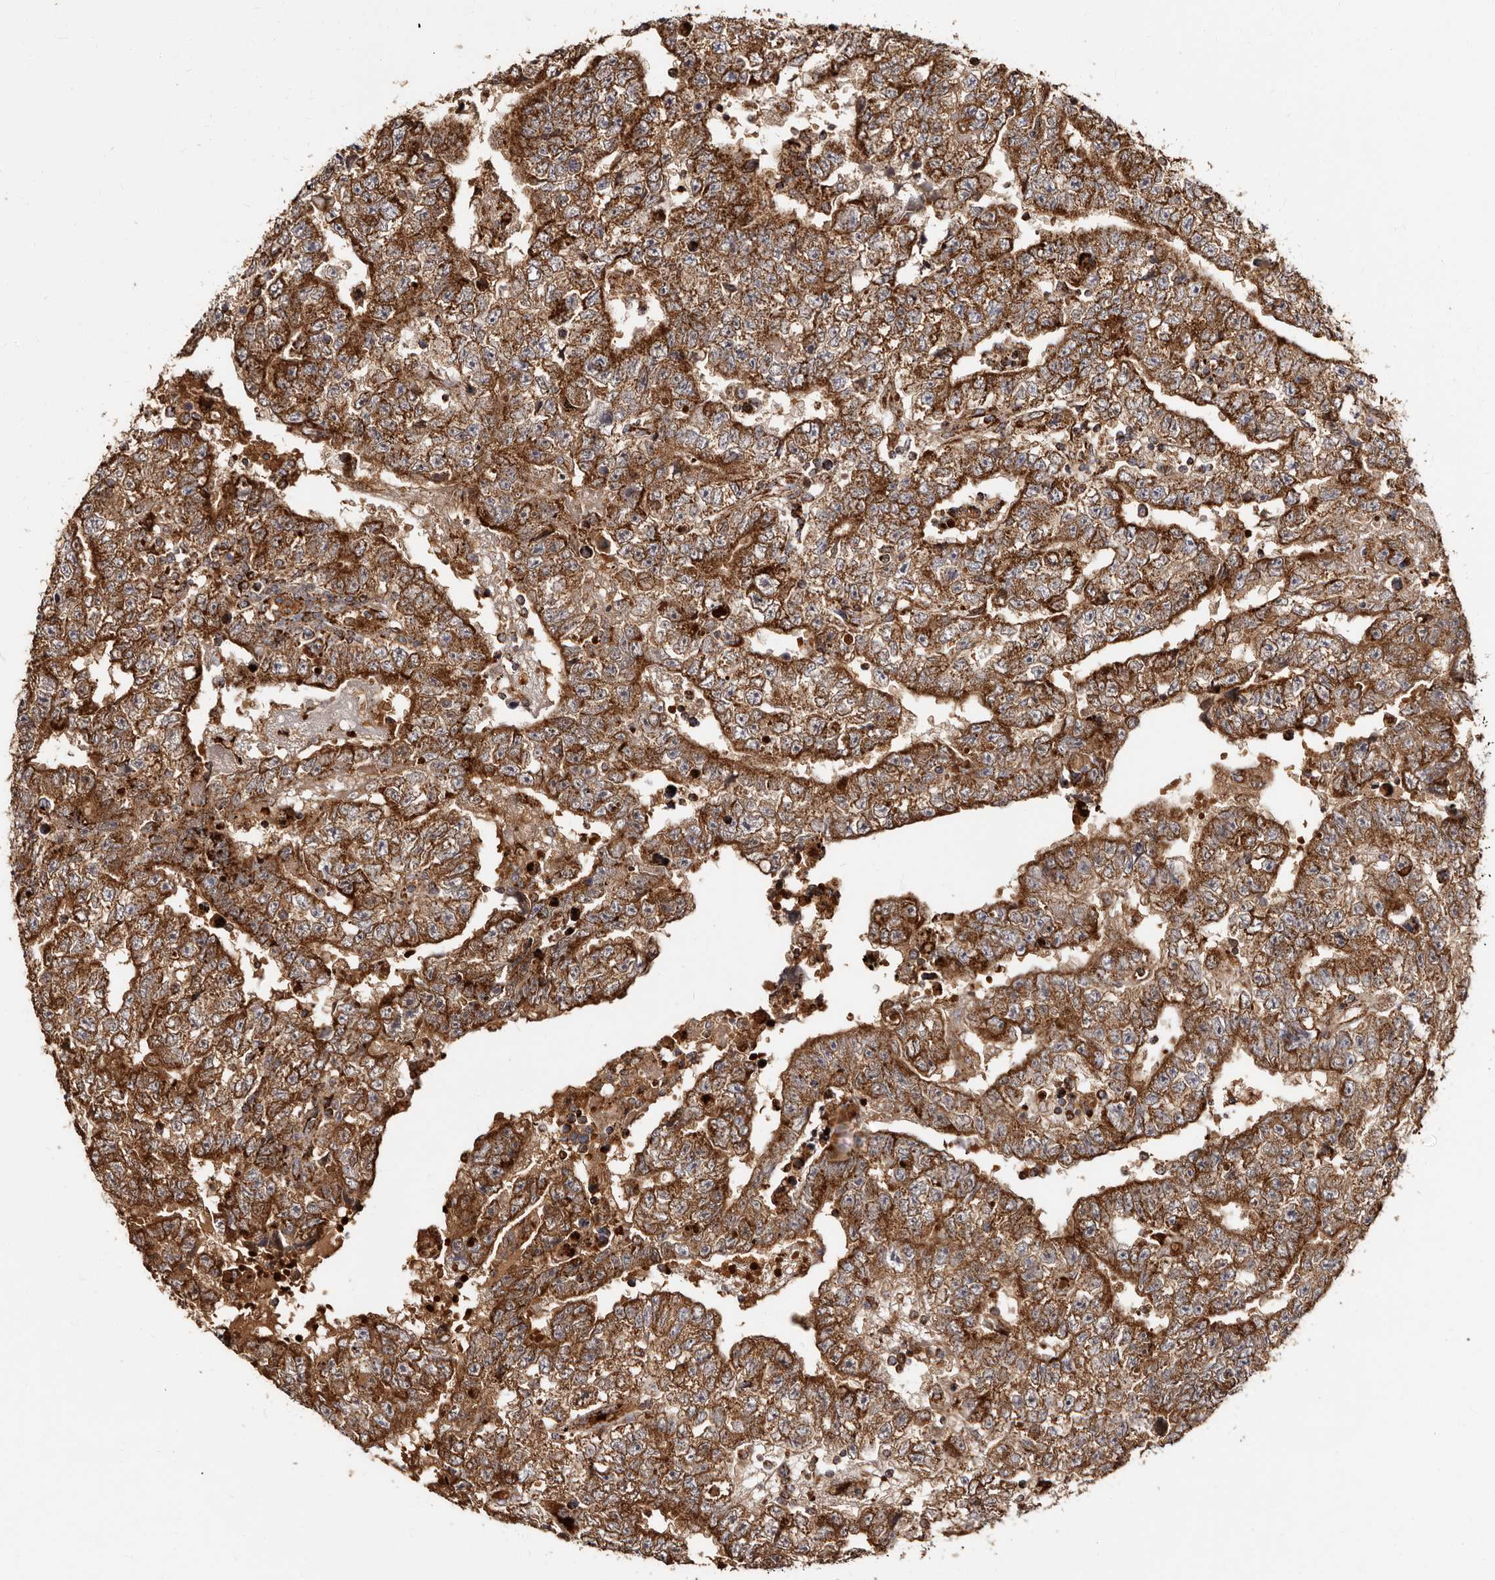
{"staining": {"intensity": "strong", "quantity": ">75%", "location": "cytoplasmic/membranous"}, "tissue": "testis cancer", "cell_type": "Tumor cells", "image_type": "cancer", "snomed": [{"axis": "morphology", "description": "Carcinoma, Embryonal, NOS"}, {"axis": "topography", "description": "Testis"}], "caption": "Testis embryonal carcinoma tissue demonstrates strong cytoplasmic/membranous positivity in approximately >75% of tumor cells, visualized by immunohistochemistry.", "gene": "BAX", "patient": {"sex": "male", "age": 25}}